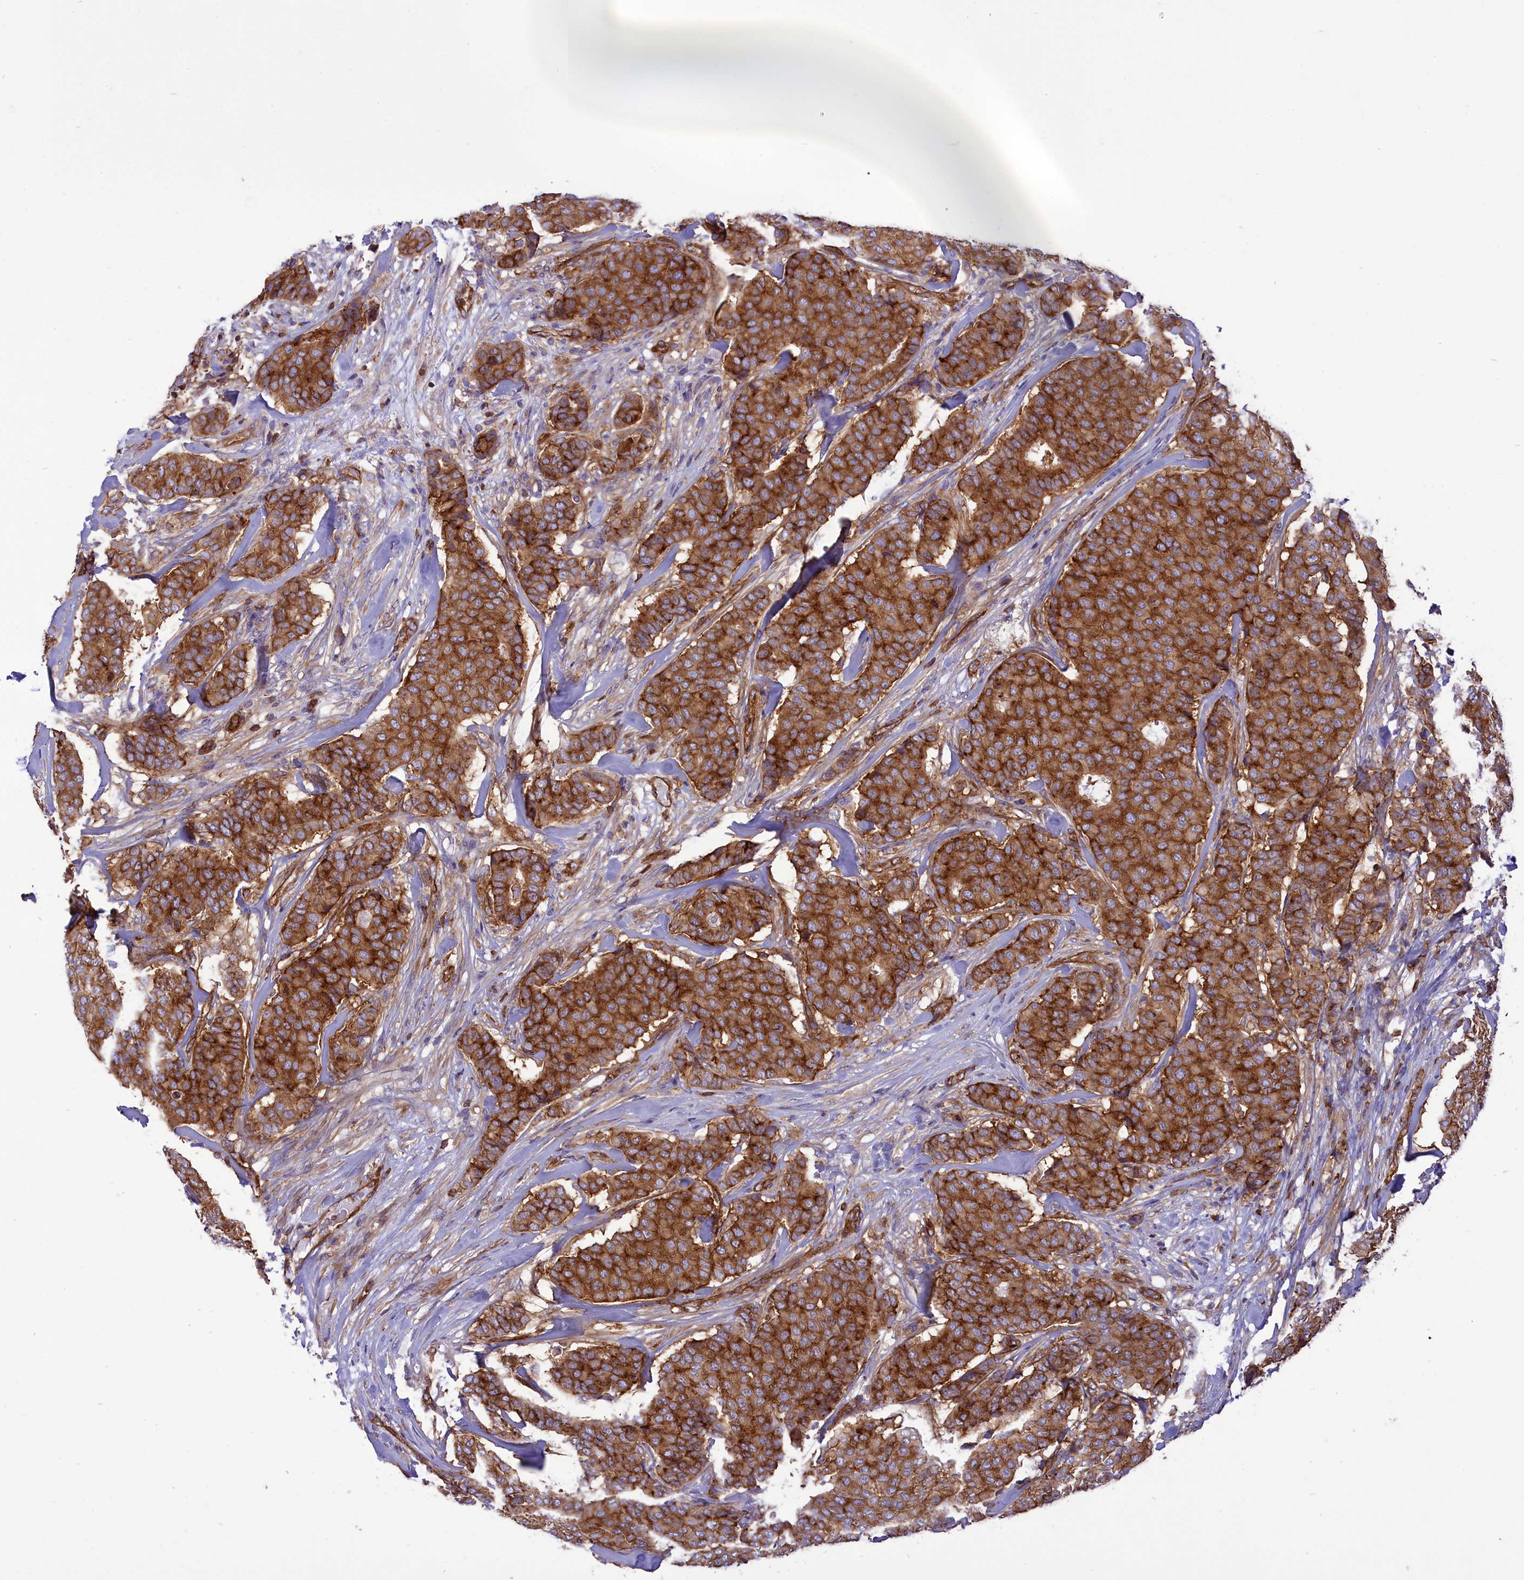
{"staining": {"intensity": "strong", "quantity": ">75%", "location": "cytoplasmic/membranous"}, "tissue": "breast cancer", "cell_type": "Tumor cells", "image_type": "cancer", "snomed": [{"axis": "morphology", "description": "Duct carcinoma"}, {"axis": "topography", "description": "Breast"}], "caption": "The histopathology image exhibits a brown stain indicating the presence of a protein in the cytoplasmic/membranous of tumor cells in breast infiltrating ductal carcinoma.", "gene": "SEPTIN9", "patient": {"sex": "female", "age": 75}}